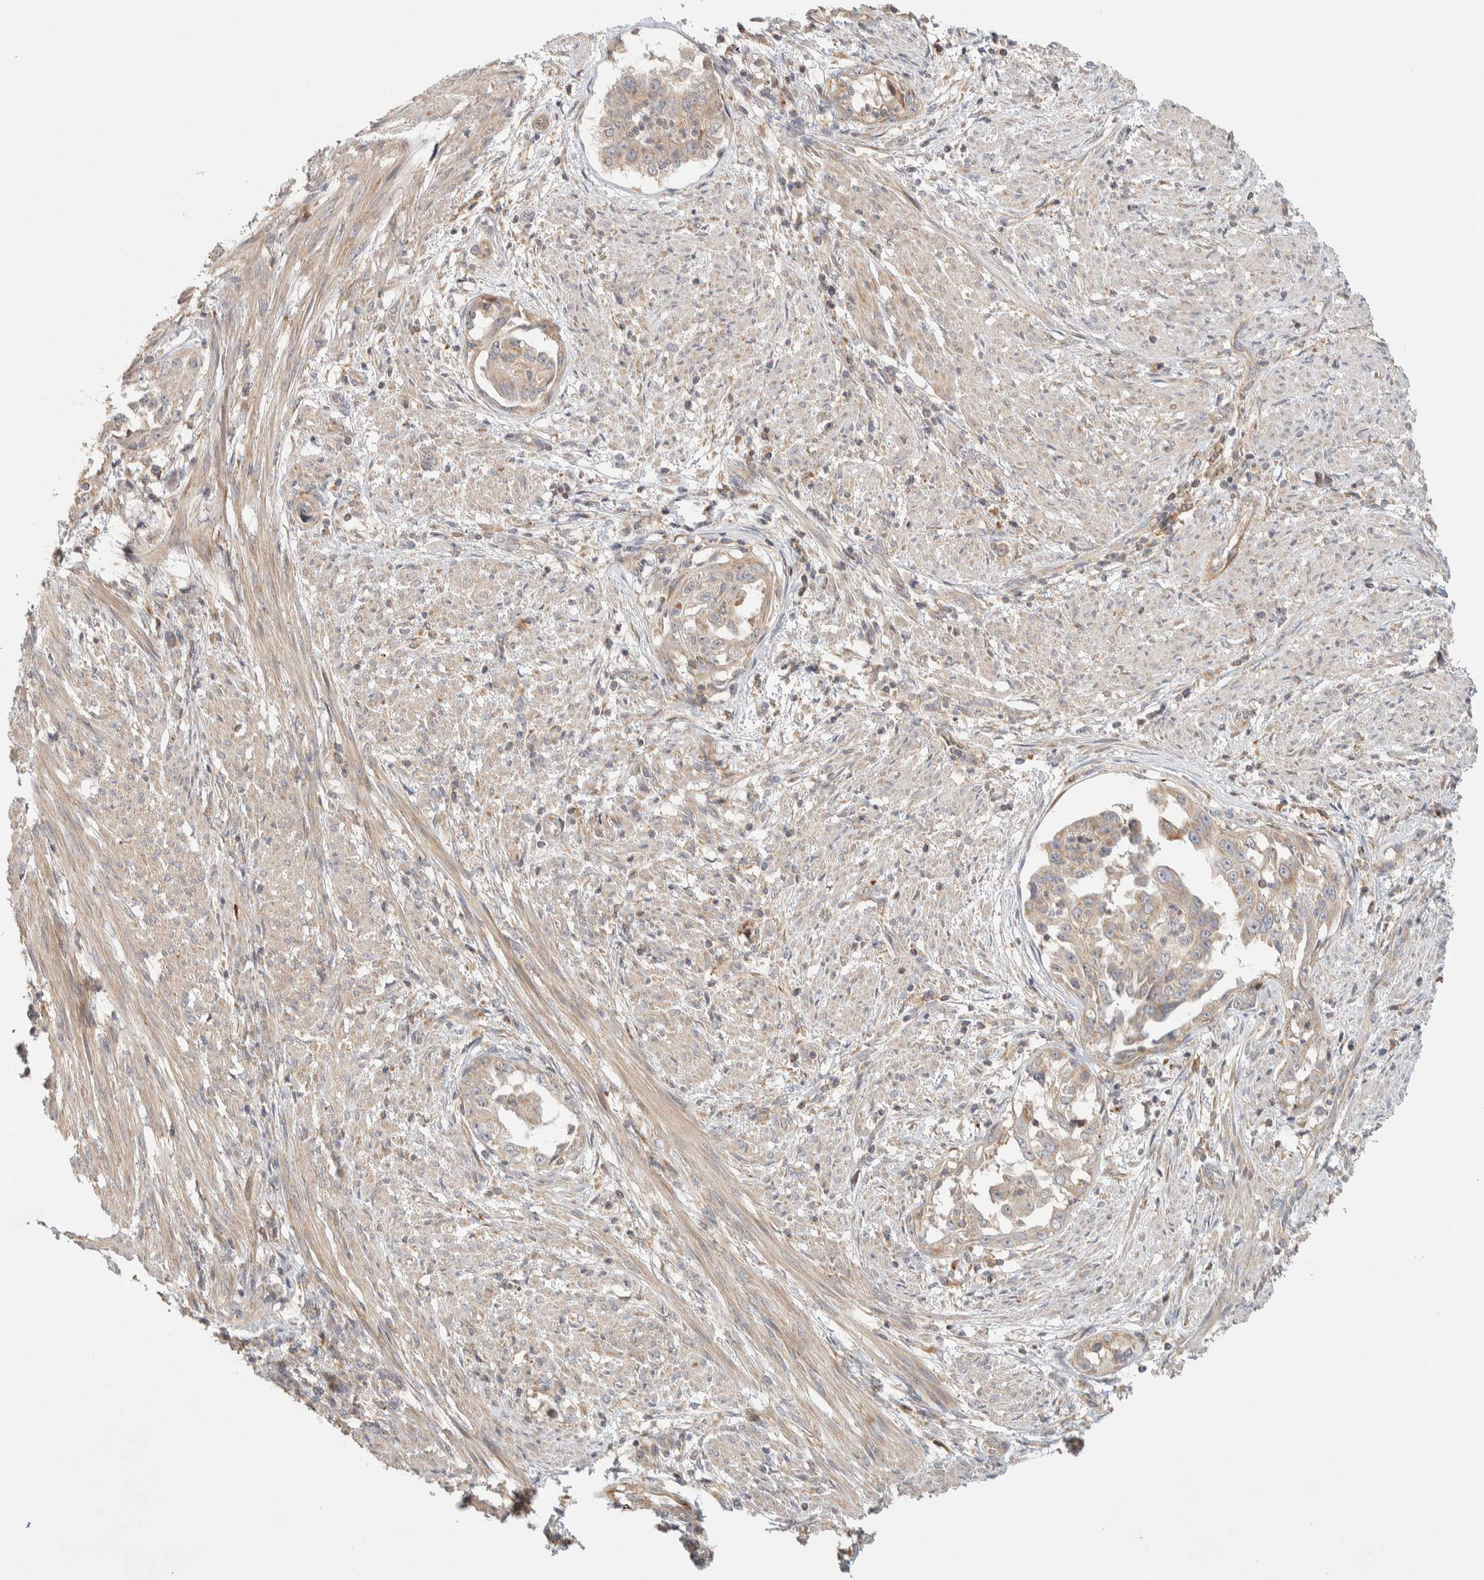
{"staining": {"intensity": "weak", "quantity": ">75%", "location": "cytoplasmic/membranous"}, "tissue": "endometrial cancer", "cell_type": "Tumor cells", "image_type": "cancer", "snomed": [{"axis": "morphology", "description": "Adenocarcinoma, NOS"}, {"axis": "topography", "description": "Endometrium"}], "caption": "Adenocarcinoma (endometrial) was stained to show a protein in brown. There is low levels of weak cytoplasmic/membranous staining in about >75% of tumor cells.", "gene": "KIF9", "patient": {"sex": "female", "age": 85}}